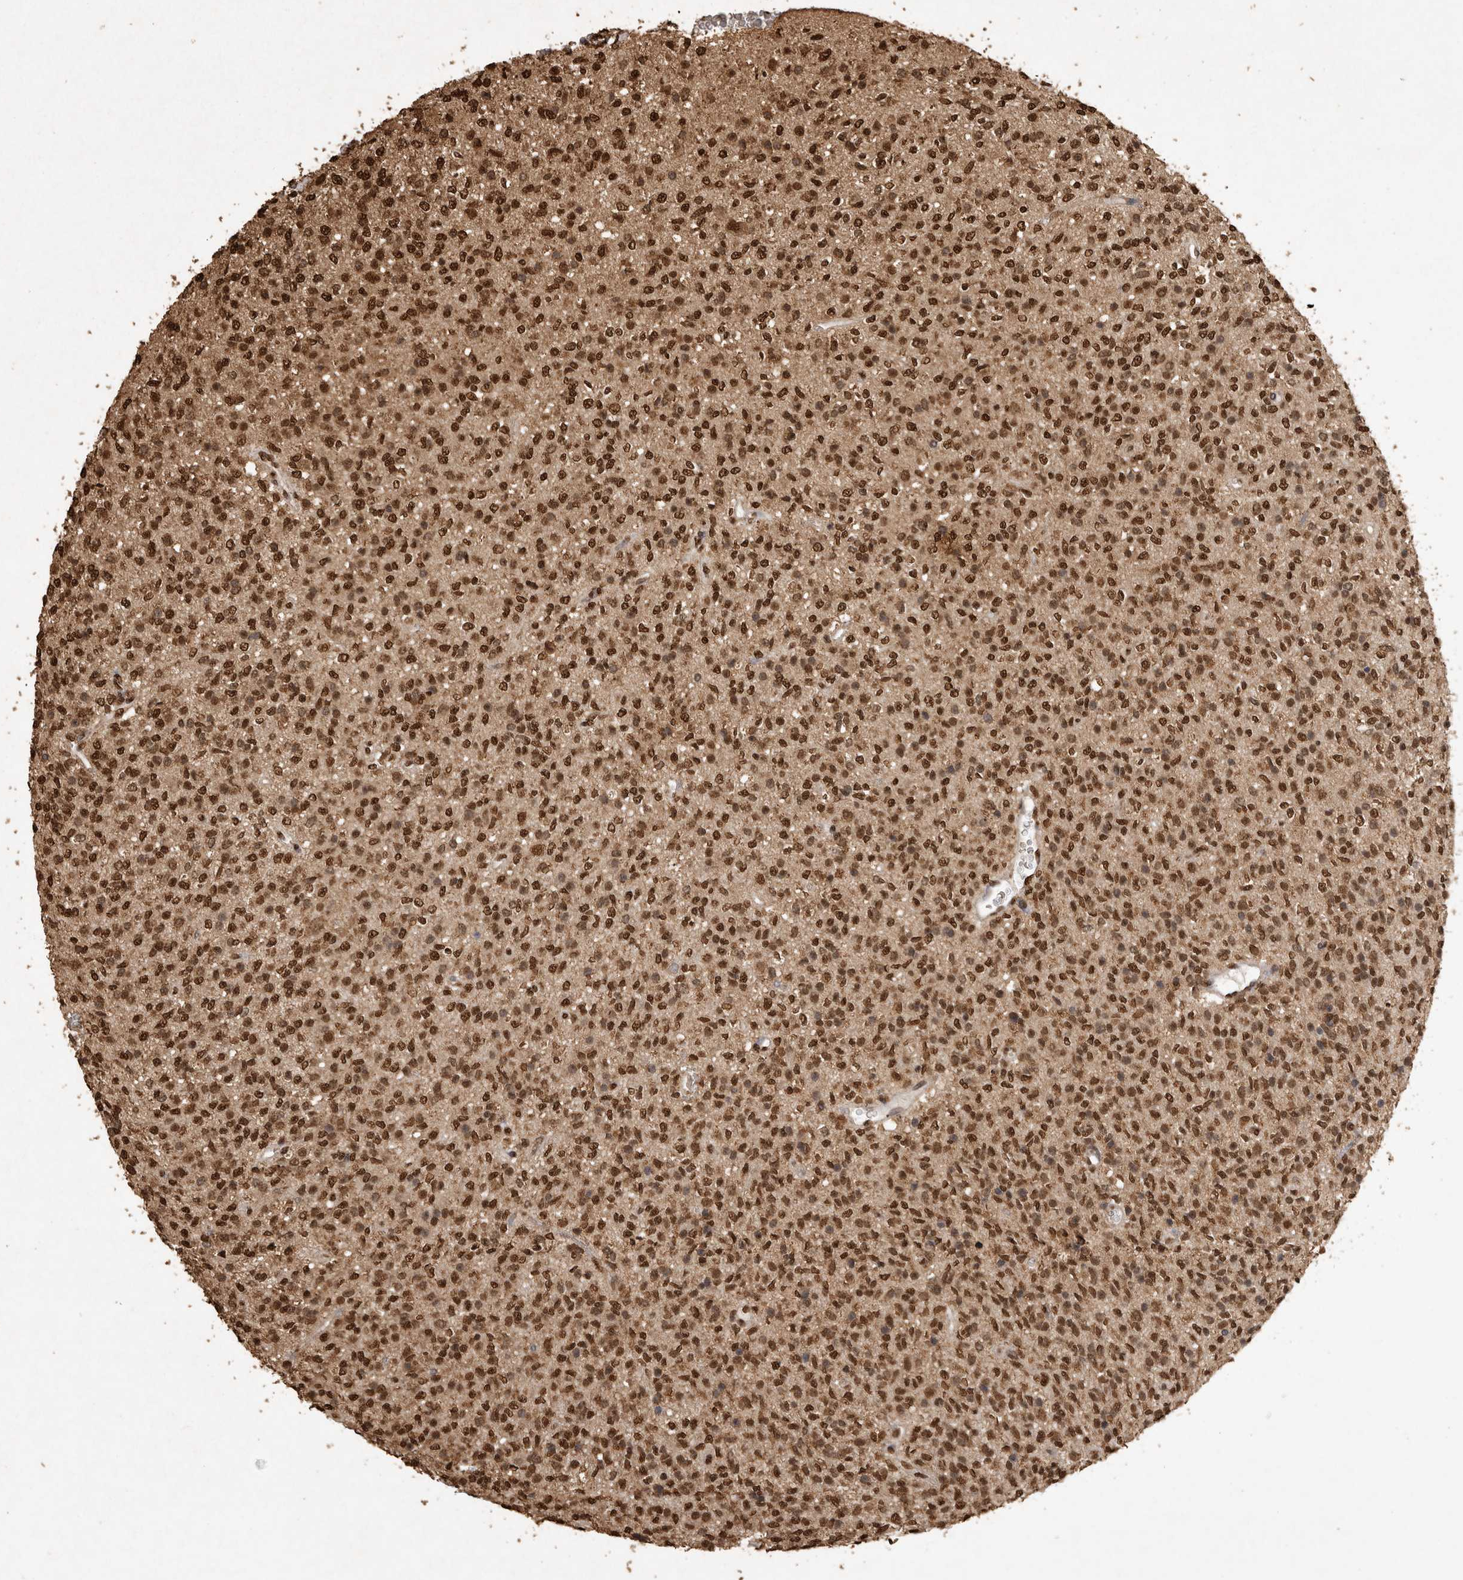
{"staining": {"intensity": "strong", "quantity": ">75%", "location": "nuclear"}, "tissue": "glioma", "cell_type": "Tumor cells", "image_type": "cancer", "snomed": [{"axis": "morphology", "description": "Glioma, malignant, High grade"}, {"axis": "topography", "description": "Brain"}], "caption": "This is an image of IHC staining of glioma, which shows strong staining in the nuclear of tumor cells.", "gene": "OAS2", "patient": {"sex": "male", "age": 34}}